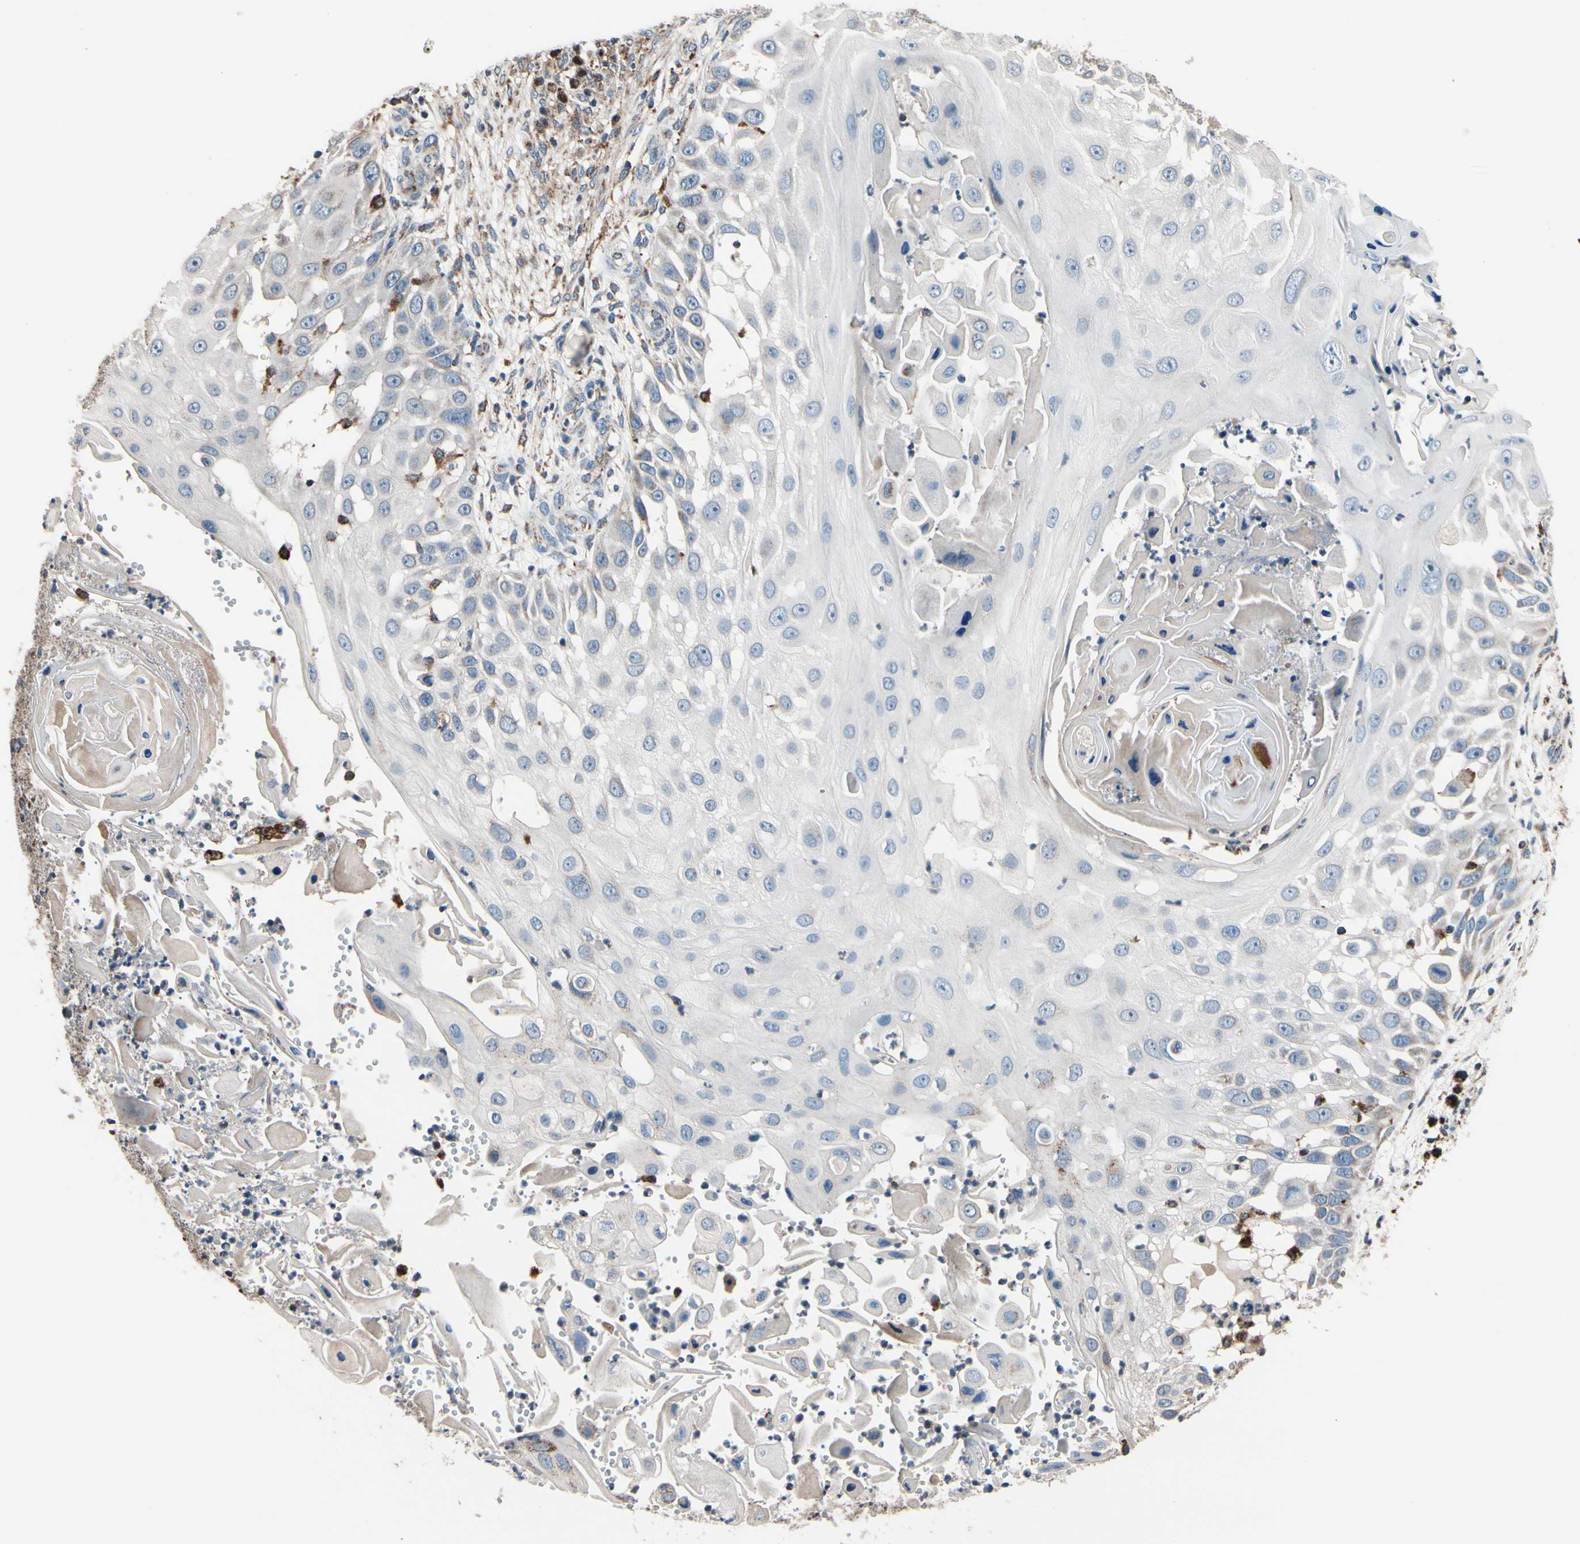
{"staining": {"intensity": "negative", "quantity": "none", "location": "none"}, "tissue": "skin cancer", "cell_type": "Tumor cells", "image_type": "cancer", "snomed": [{"axis": "morphology", "description": "Squamous cell carcinoma, NOS"}, {"axis": "topography", "description": "Skin"}], "caption": "Skin squamous cell carcinoma was stained to show a protein in brown. There is no significant staining in tumor cells.", "gene": "TMEM176A", "patient": {"sex": "female", "age": 44}}